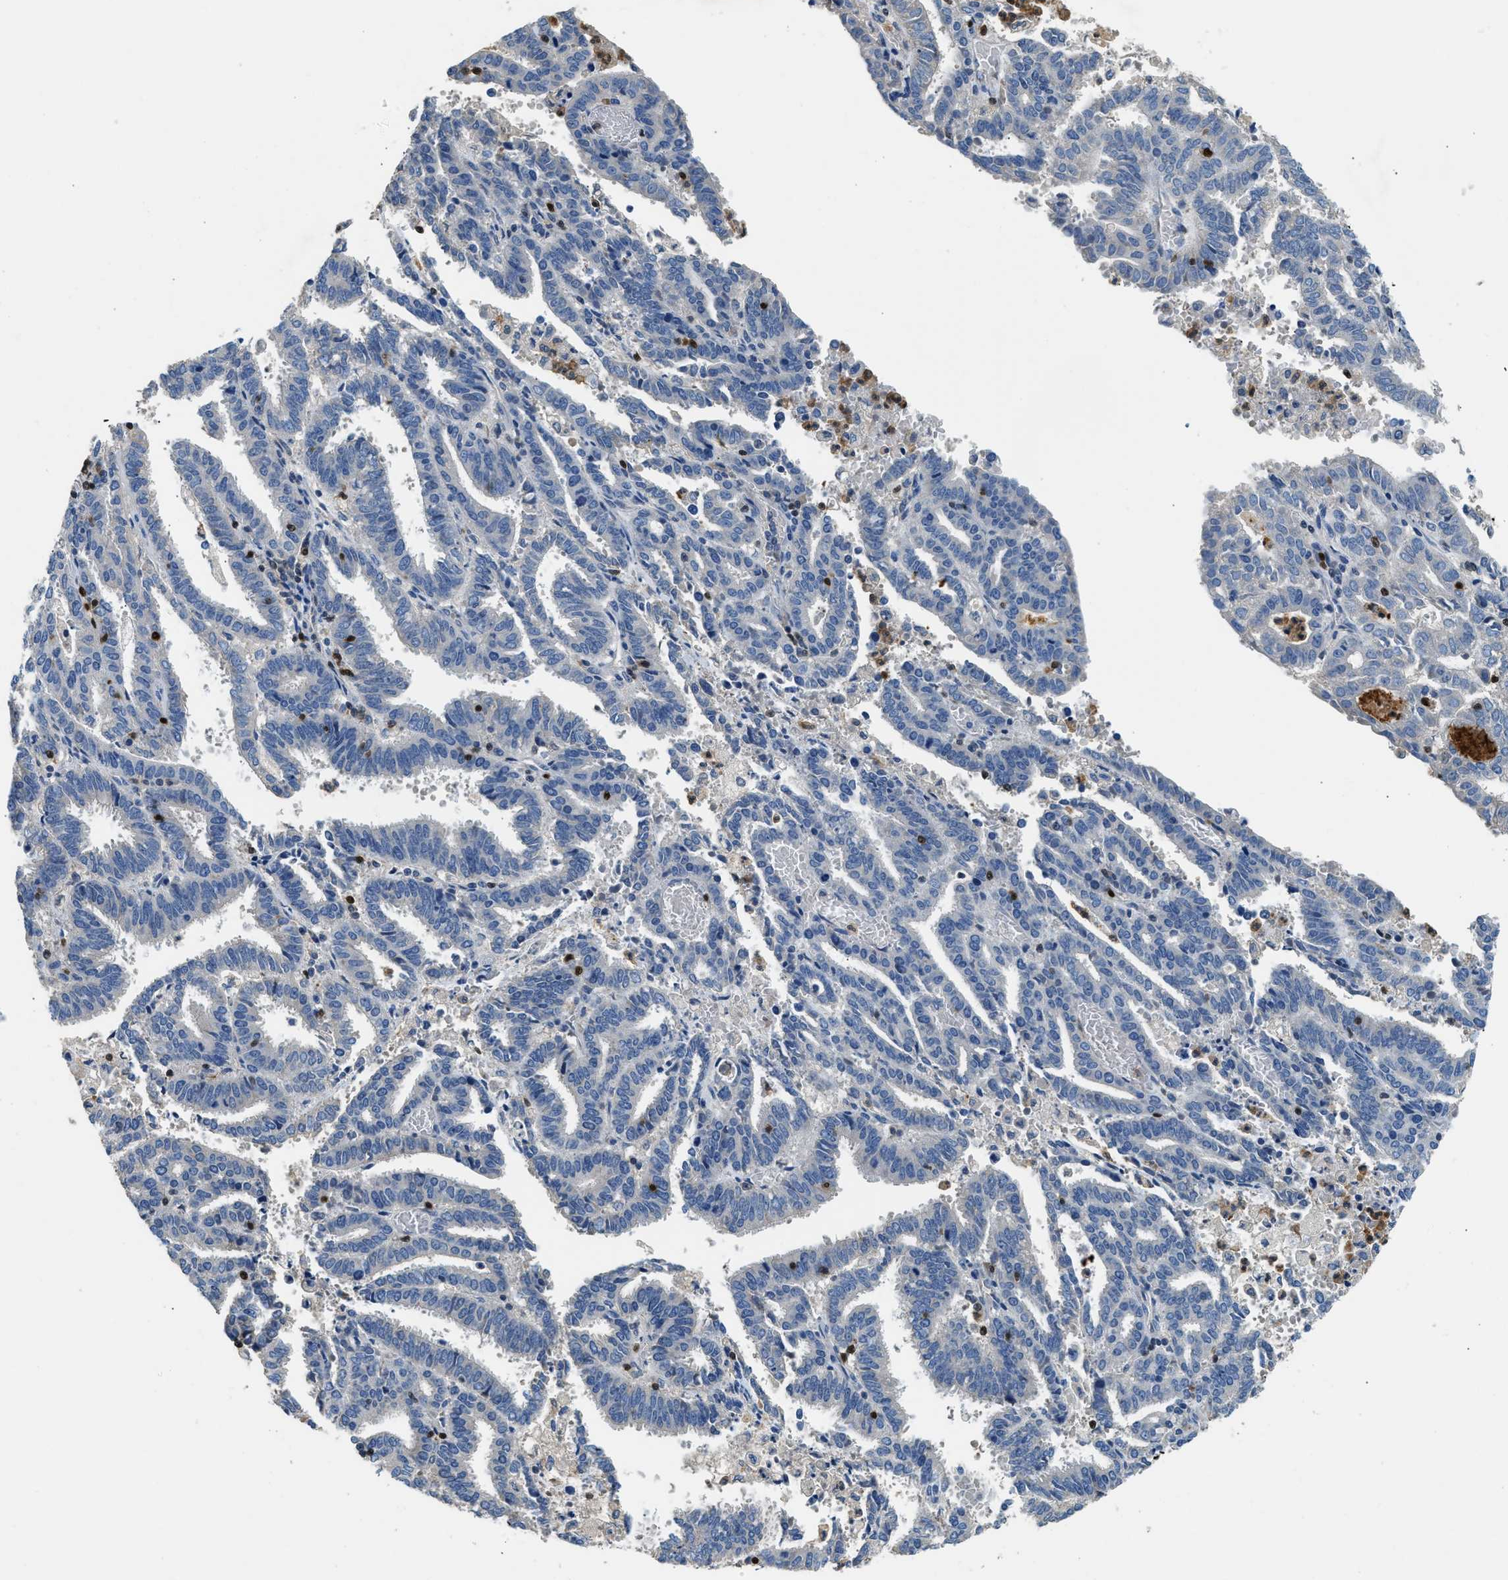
{"staining": {"intensity": "negative", "quantity": "none", "location": "none"}, "tissue": "endometrial cancer", "cell_type": "Tumor cells", "image_type": "cancer", "snomed": [{"axis": "morphology", "description": "Adenocarcinoma, NOS"}, {"axis": "topography", "description": "Uterus"}], "caption": "A high-resolution micrograph shows immunohistochemistry staining of endometrial cancer, which shows no significant positivity in tumor cells. (Brightfield microscopy of DAB (3,3'-diaminobenzidine) immunohistochemistry (IHC) at high magnification).", "gene": "TOX", "patient": {"sex": "female", "age": 83}}